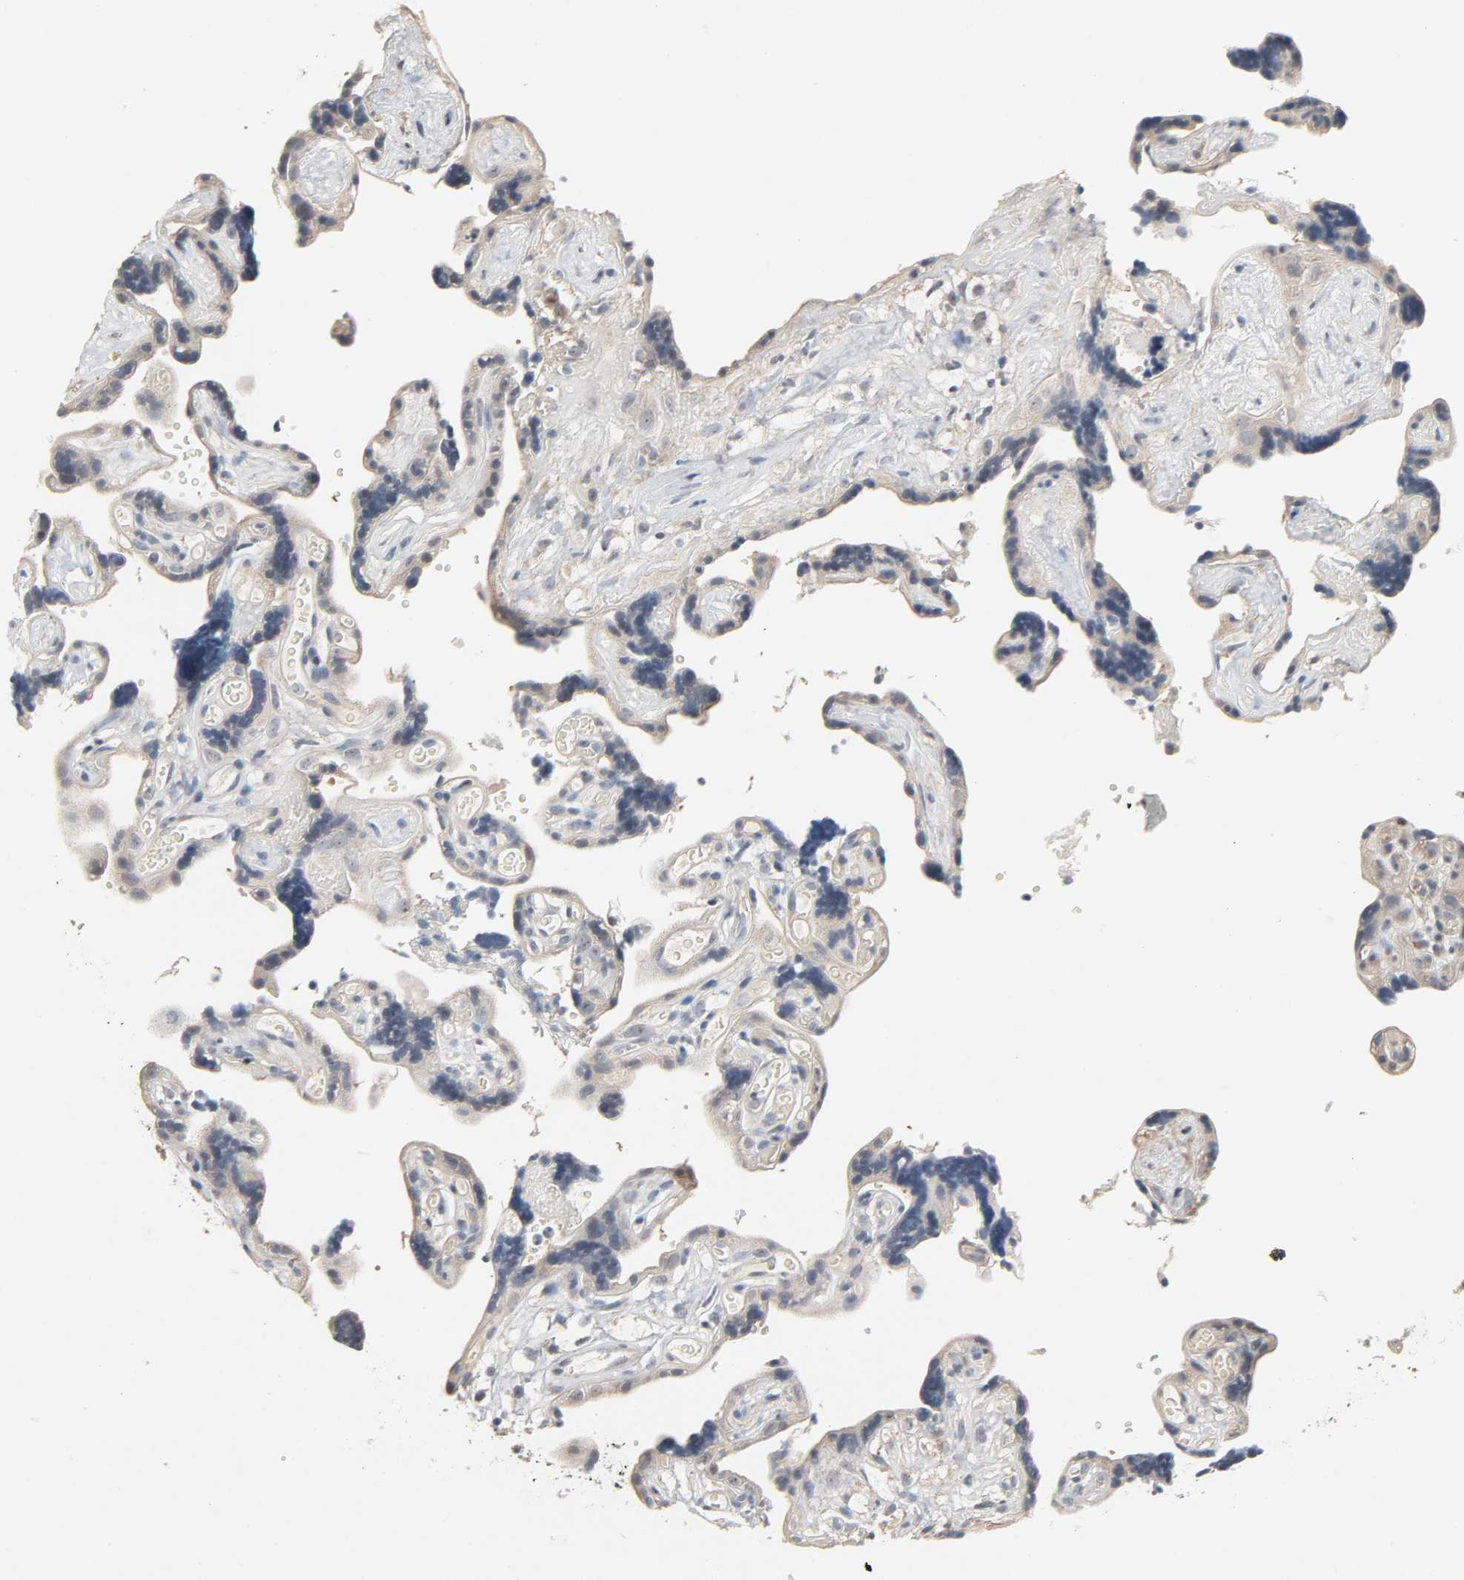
{"staining": {"intensity": "weak", "quantity": ">75%", "location": "cytoplasmic/membranous"}, "tissue": "placenta", "cell_type": "Decidual cells", "image_type": "normal", "snomed": [{"axis": "morphology", "description": "Normal tissue, NOS"}, {"axis": "topography", "description": "Placenta"}], "caption": "About >75% of decidual cells in benign human placenta display weak cytoplasmic/membranous protein staining as visualized by brown immunohistochemical staining.", "gene": "CD4", "patient": {"sex": "female", "age": 30}}